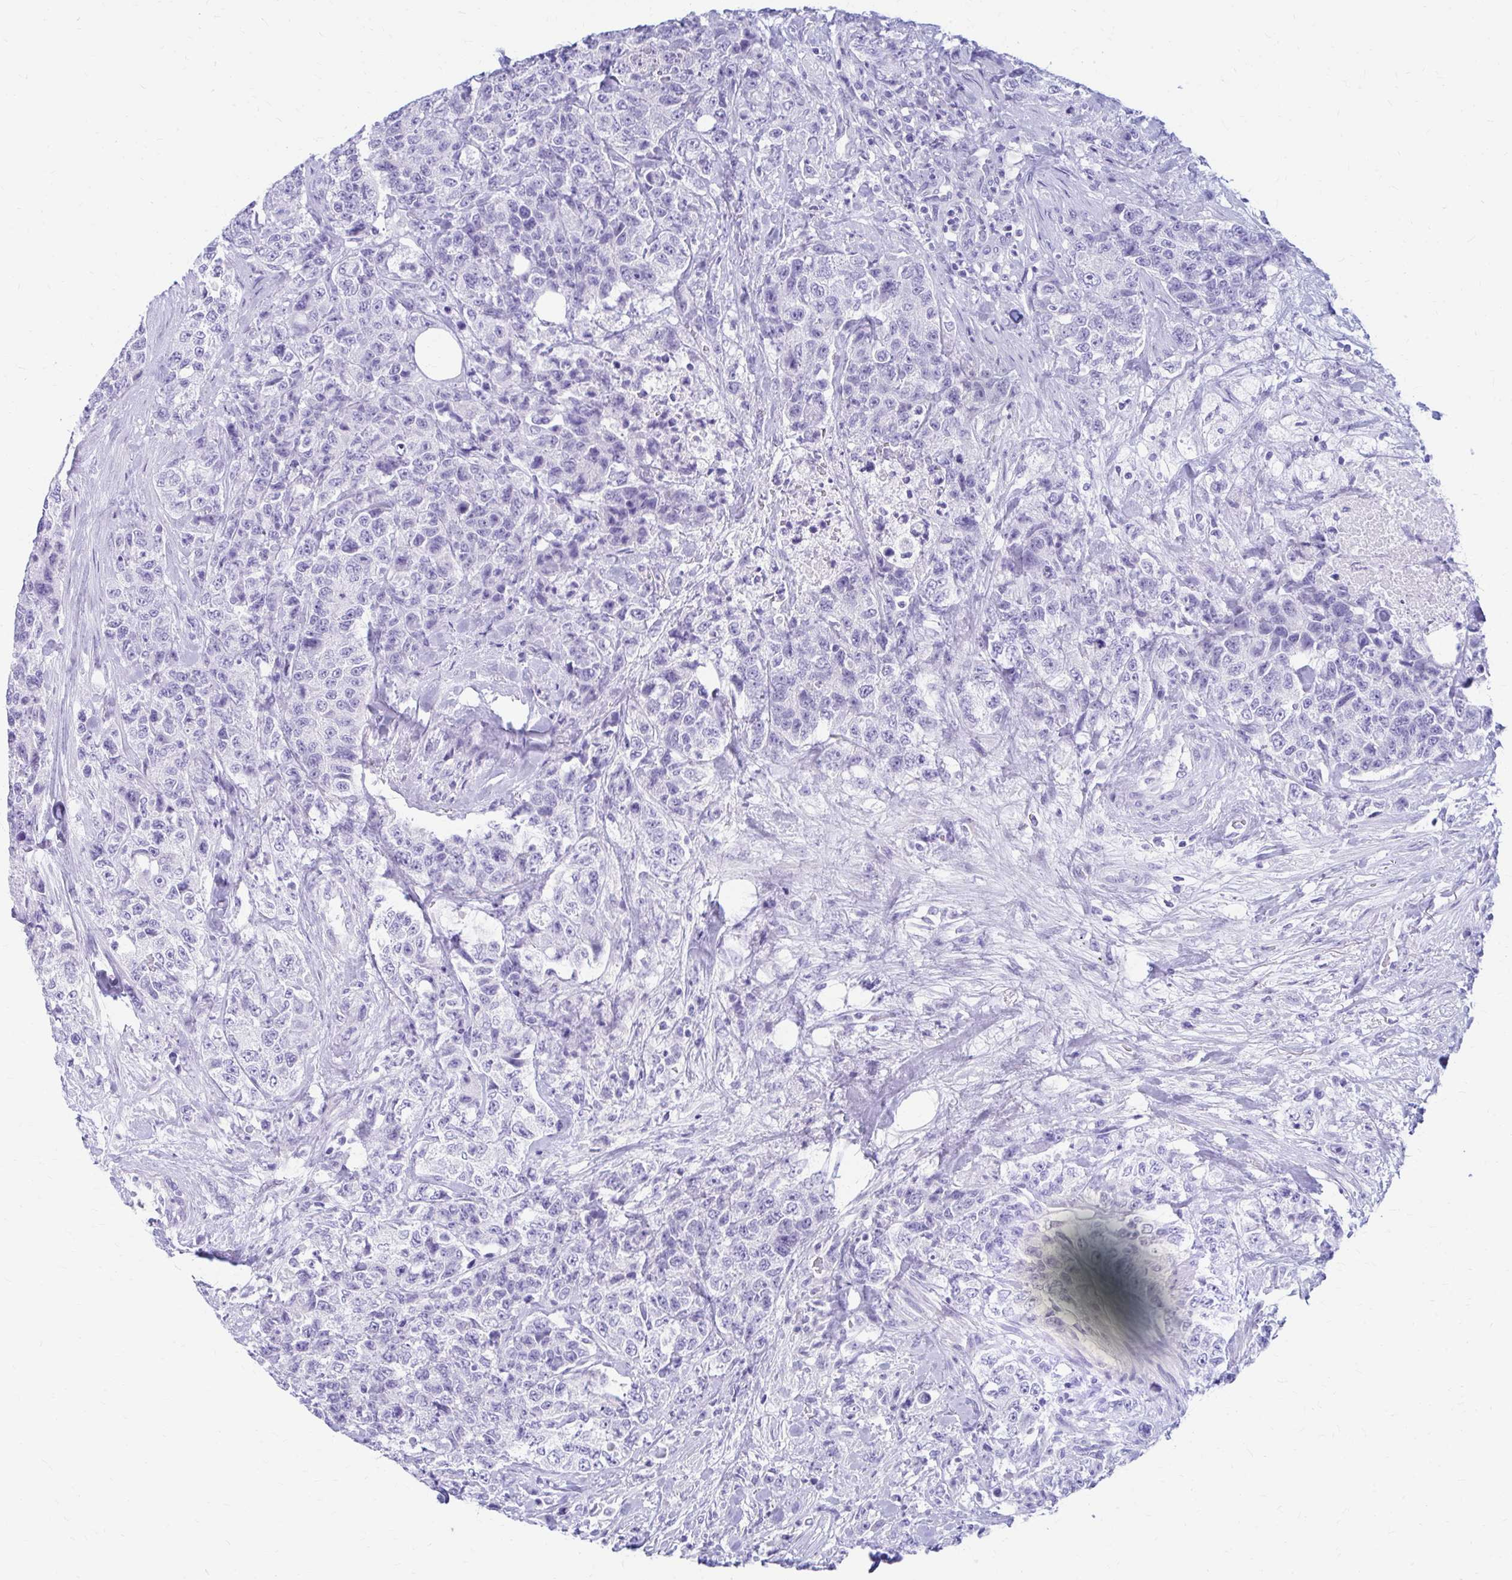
{"staining": {"intensity": "negative", "quantity": "none", "location": "none"}, "tissue": "urothelial cancer", "cell_type": "Tumor cells", "image_type": "cancer", "snomed": [{"axis": "morphology", "description": "Urothelial carcinoma, High grade"}, {"axis": "topography", "description": "Urinary bladder"}], "caption": "Urothelial carcinoma (high-grade) was stained to show a protein in brown. There is no significant expression in tumor cells. The staining is performed using DAB (3,3'-diaminobenzidine) brown chromogen with nuclei counter-stained in using hematoxylin.", "gene": "NSG2", "patient": {"sex": "female", "age": 78}}